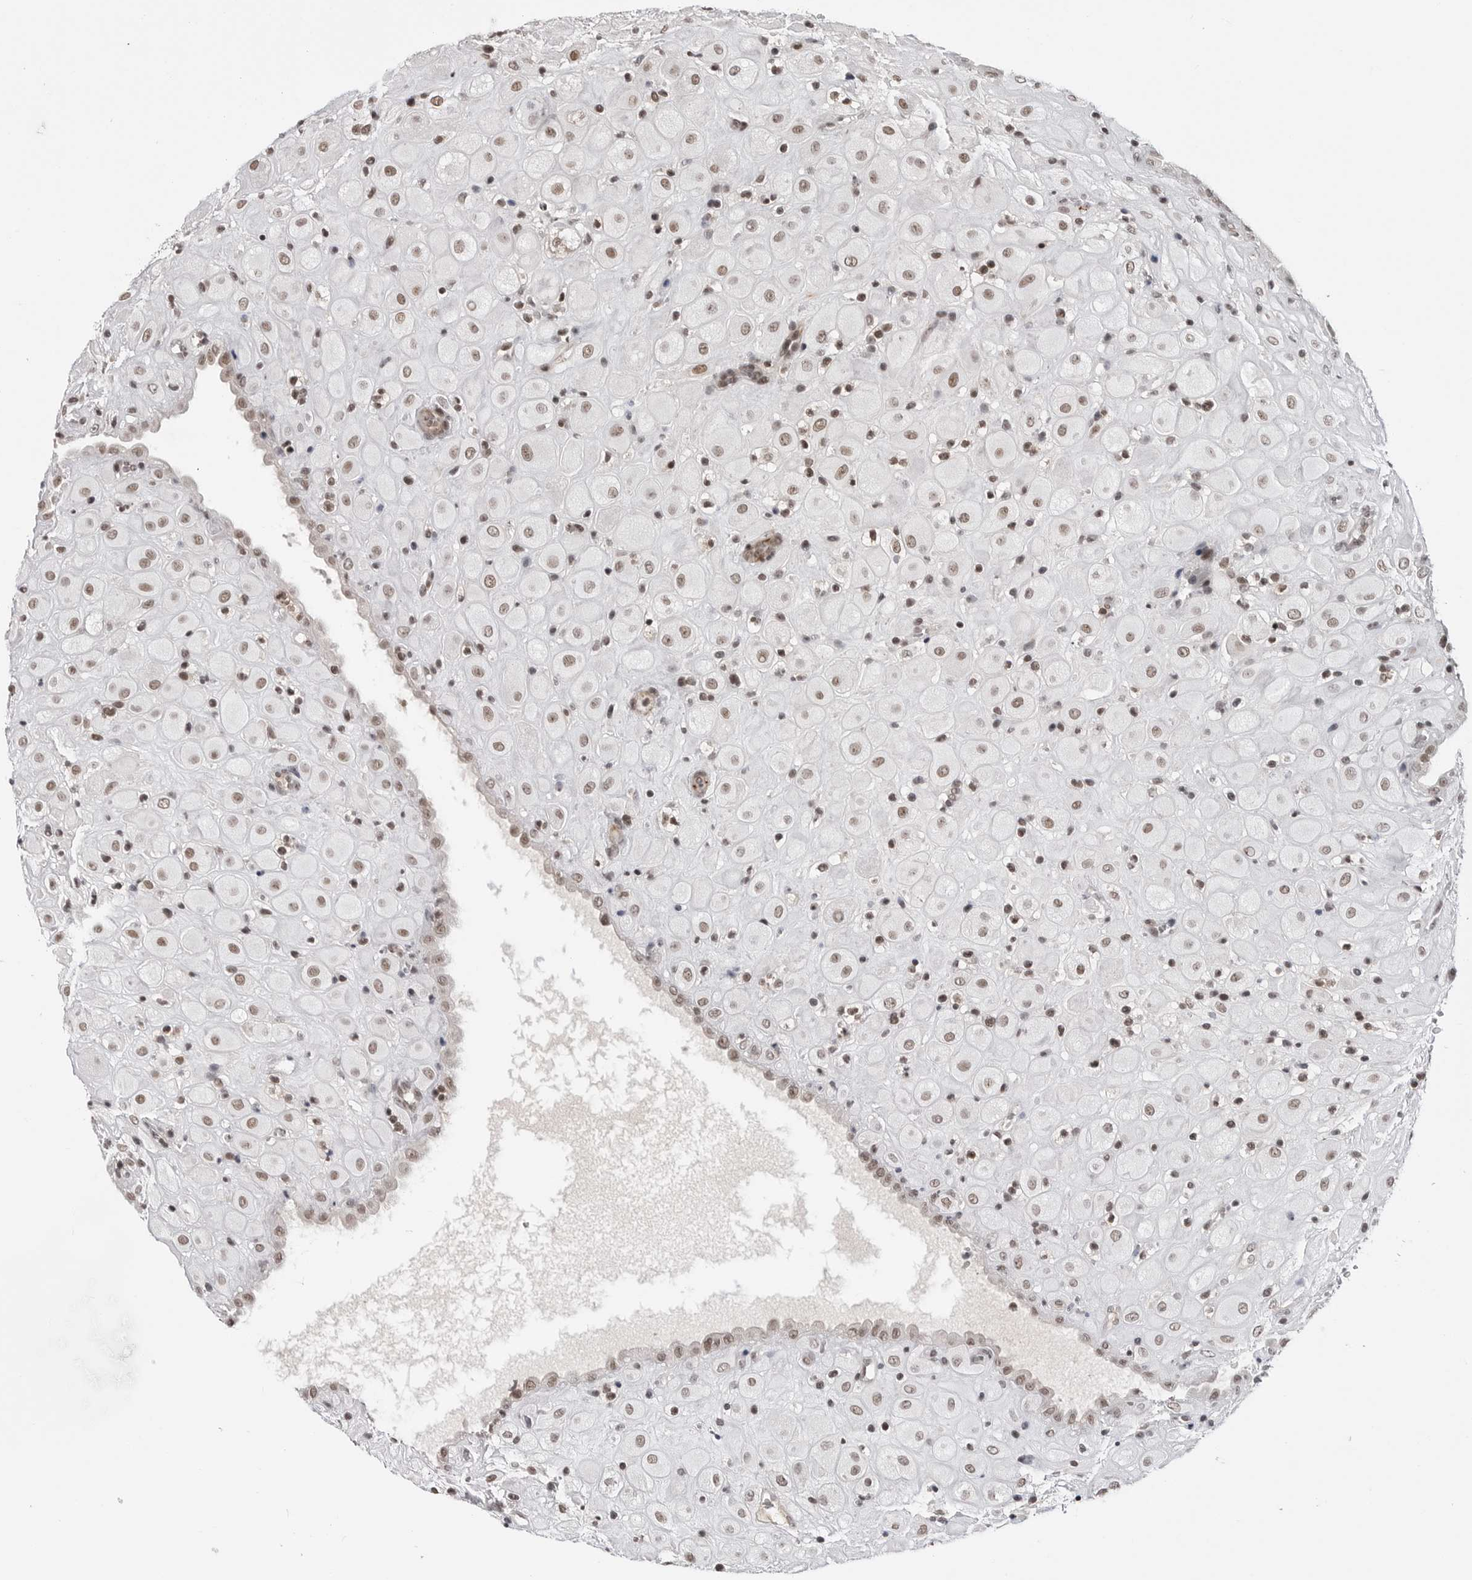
{"staining": {"intensity": "moderate", "quantity": ">75%", "location": "nuclear"}, "tissue": "placenta", "cell_type": "Decidual cells", "image_type": "normal", "snomed": [{"axis": "morphology", "description": "Normal tissue, NOS"}, {"axis": "topography", "description": "Placenta"}], "caption": "A brown stain labels moderate nuclear staining of a protein in decidual cells of benign human placenta. Nuclei are stained in blue.", "gene": "TRIM66", "patient": {"sex": "female", "age": 35}}